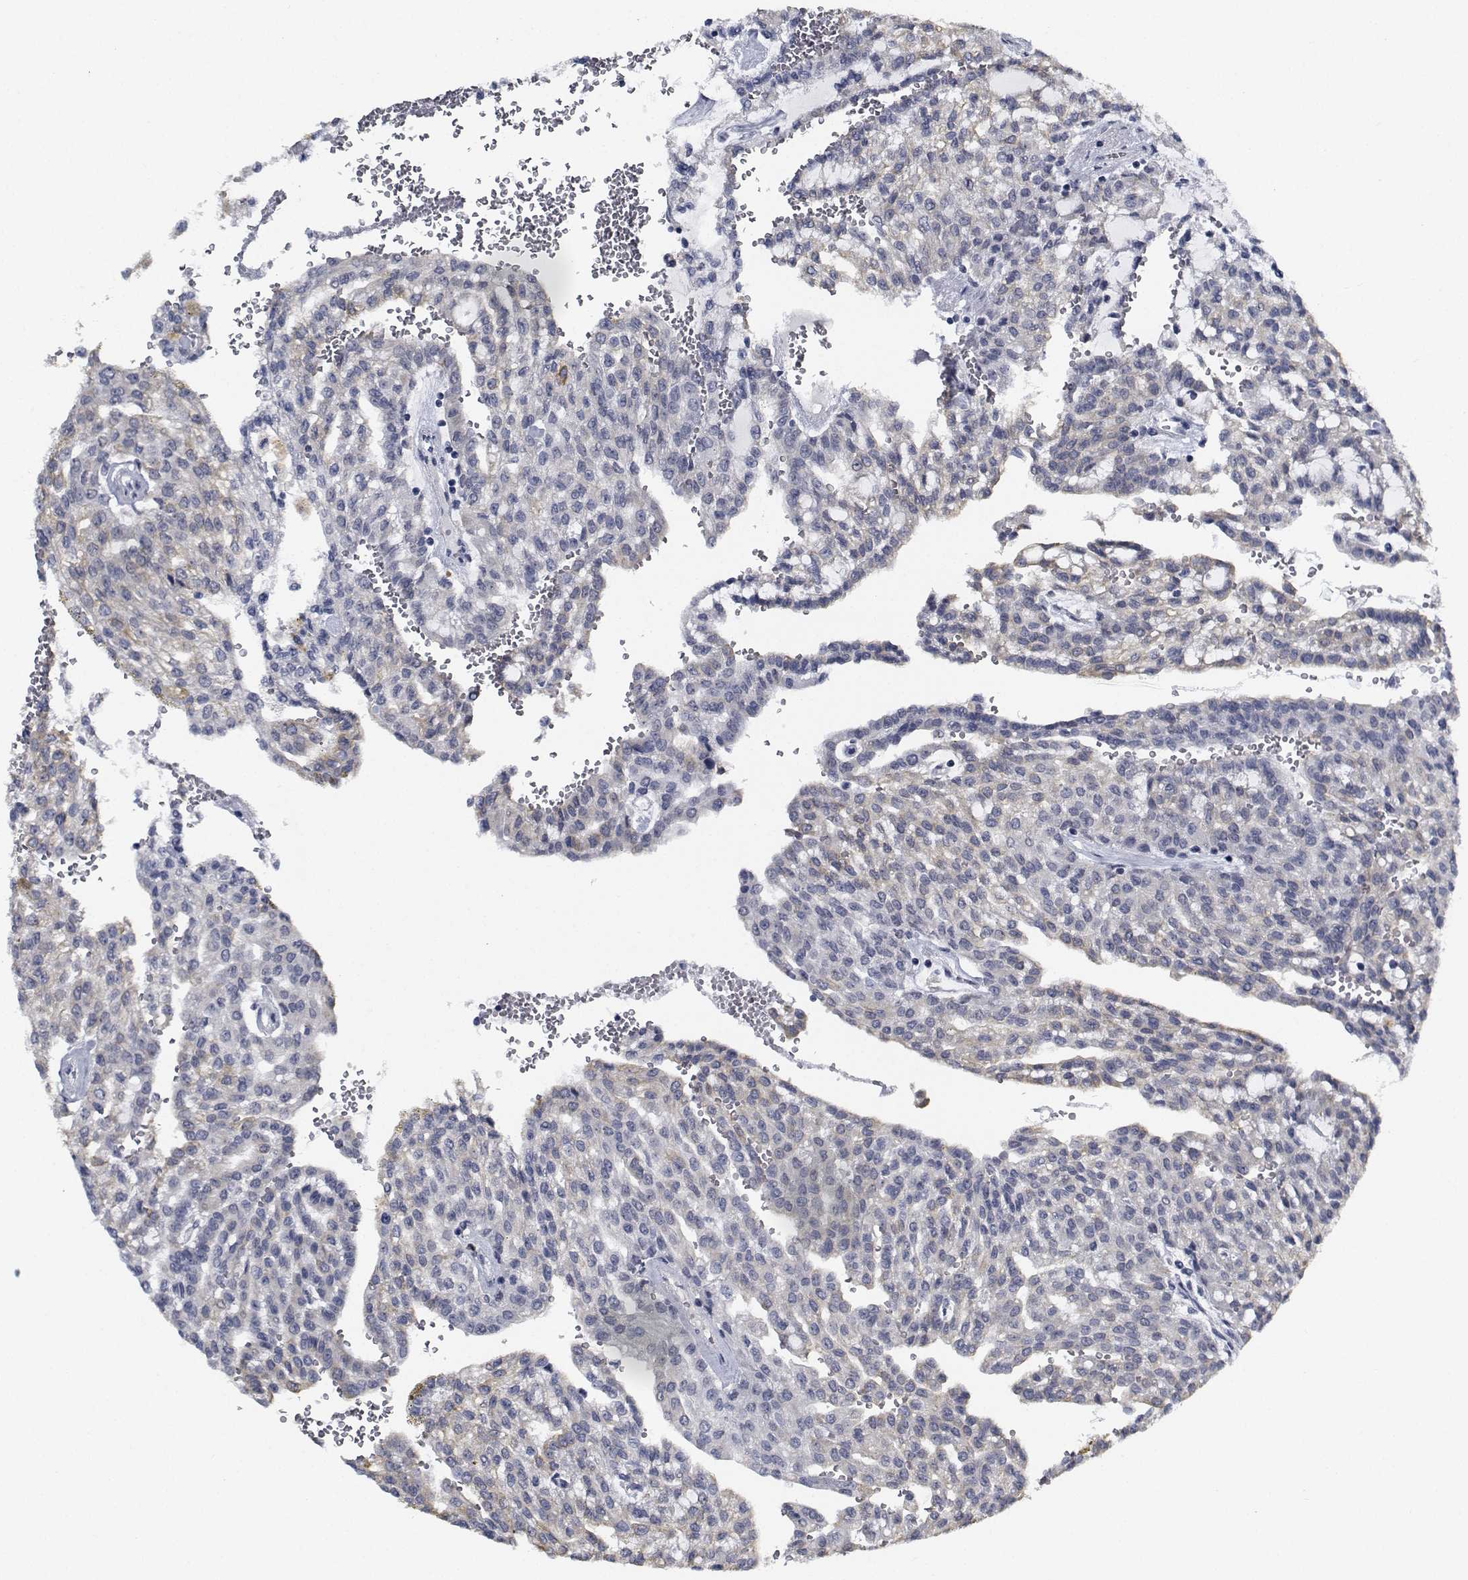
{"staining": {"intensity": "negative", "quantity": "none", "location": "none"}, "tissue": "renal cancer", "cell_type": "Tumor cells", "image_type": "cancer", "snomed": [{"axis": "morphology", "description": "Adenocarcinoma, NOS"}, {"axis": "topography", "description": "Kidney"}], "caption": "Tumor cells are negative for protein expression in human renal cancer.", "gene": "NVL", "patient": {"sex": "male", "age": 63}}